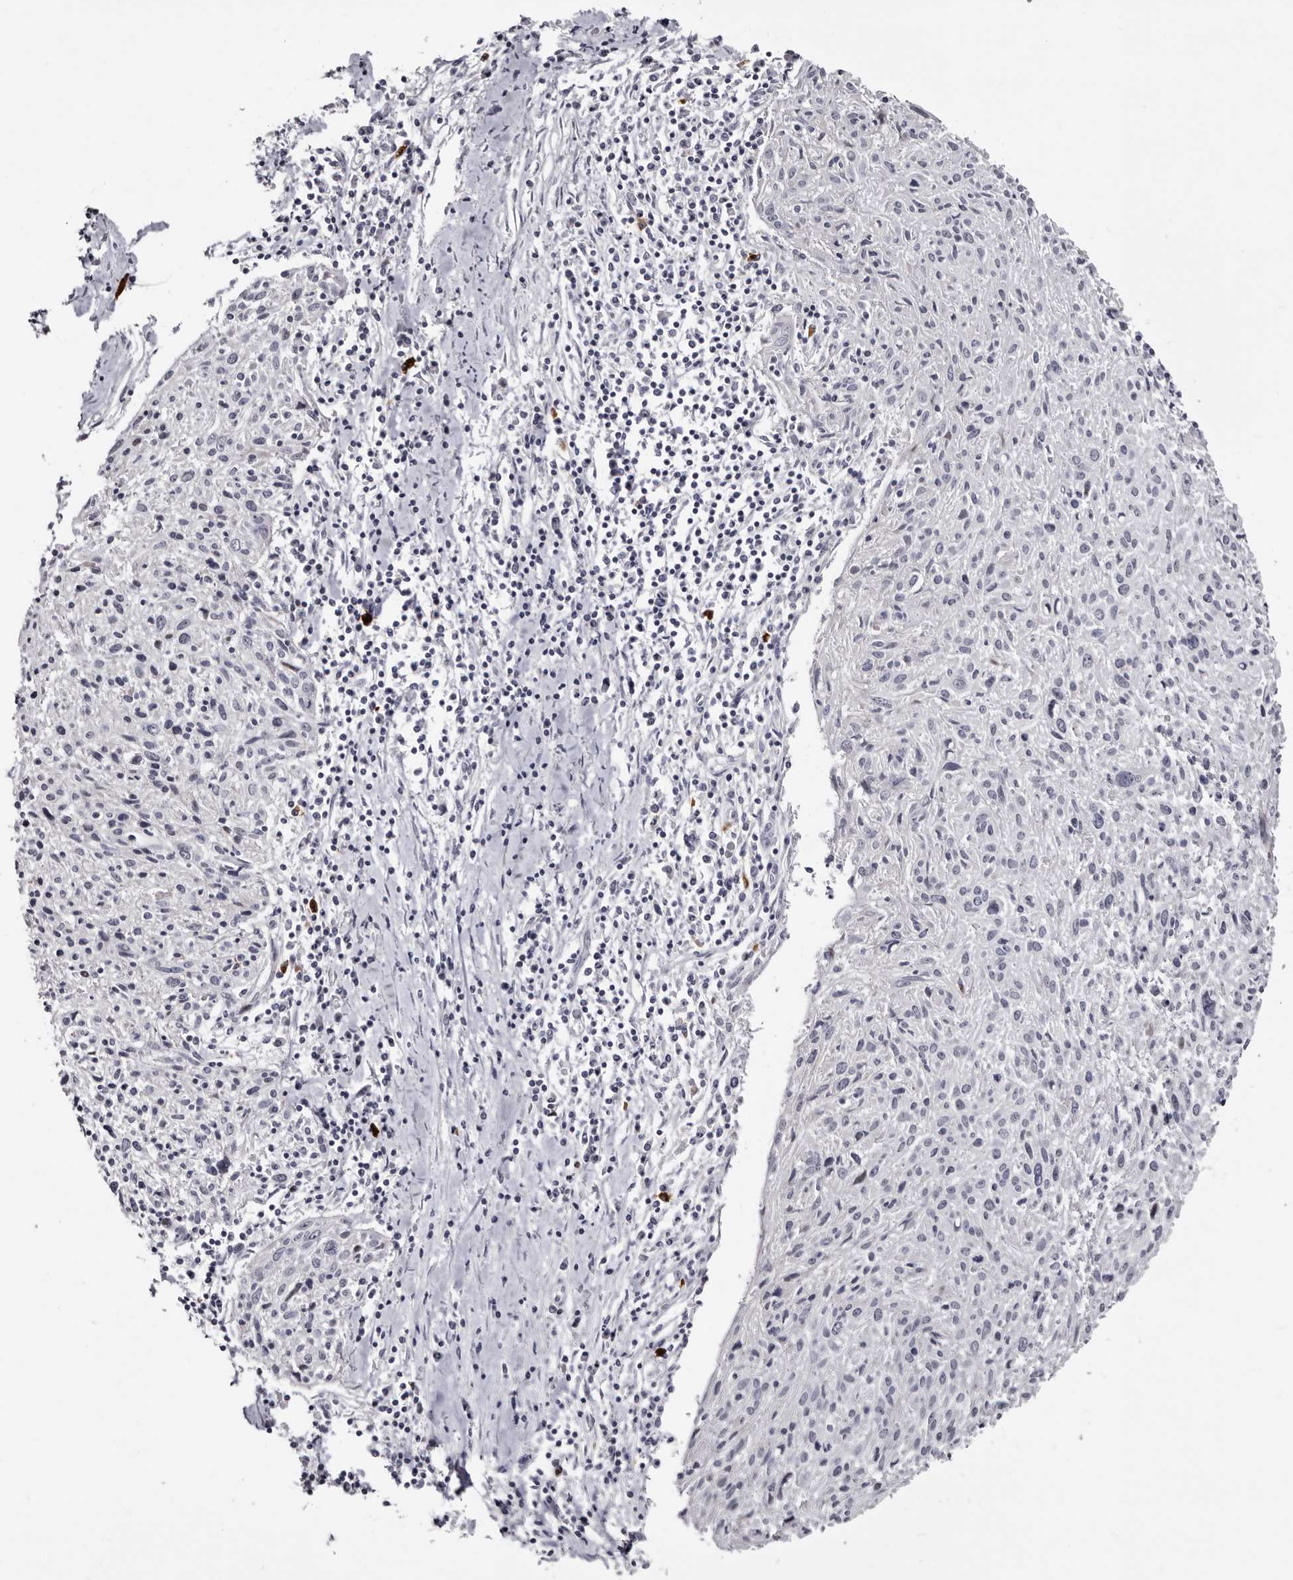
{"staining": {"intensity": "negative", "quantity": "none", "location": "none"}, "tissue": "cervical cancer", "cell_type": "Tumor cells", "image_type": "cancer", "snomed": [{"axis": "morphology", "description": "Squamous cell carcinoma, NOS"}, {"axis": "topography", "description": "Cervix"}], "caption": "Tumor cells show no significant staining in cervical cancer (squamous cell carcinoma).", "gene": "TBC1D22B", "patient": {"sex": "female", "age": 51}}